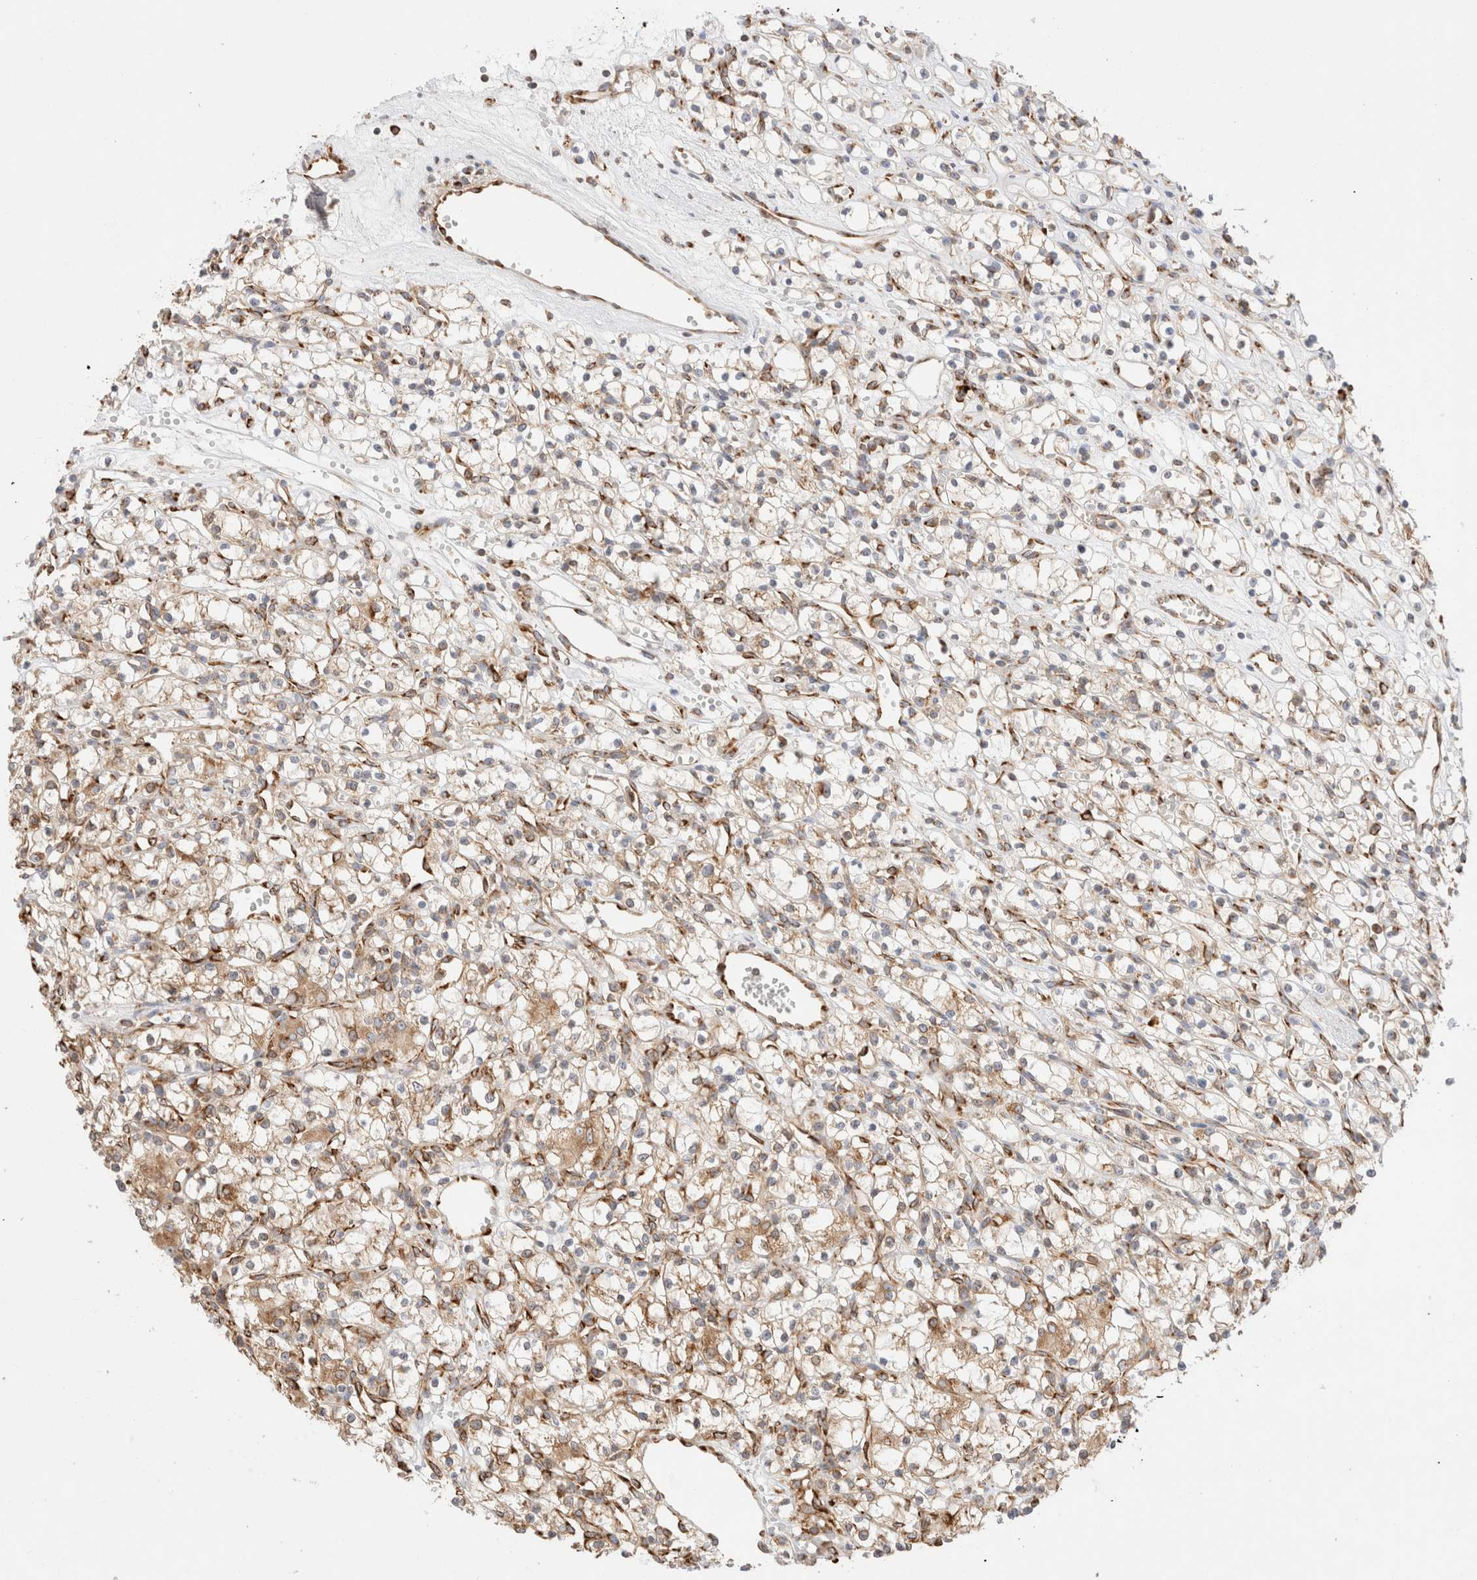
{"staining": {"intensity": "weak", "quantity": "<25%", "location": "cytoplasmic/membranous"}, "tissue": "renal cancer", "cell_type": "Tumor cells", "image_type": "cancer", "snomed": [{"axis": "morphology", "description": "Adenocarcinoma, NOS"}, {"axis": "topography", "description": "Kidney"}], "caption": "Tumor cells are negative for protein expression in human renal cancer (adenocarcinoma).", "gene": "ZC2HC1A", "patient": {"sex": "female", "age": 59}}